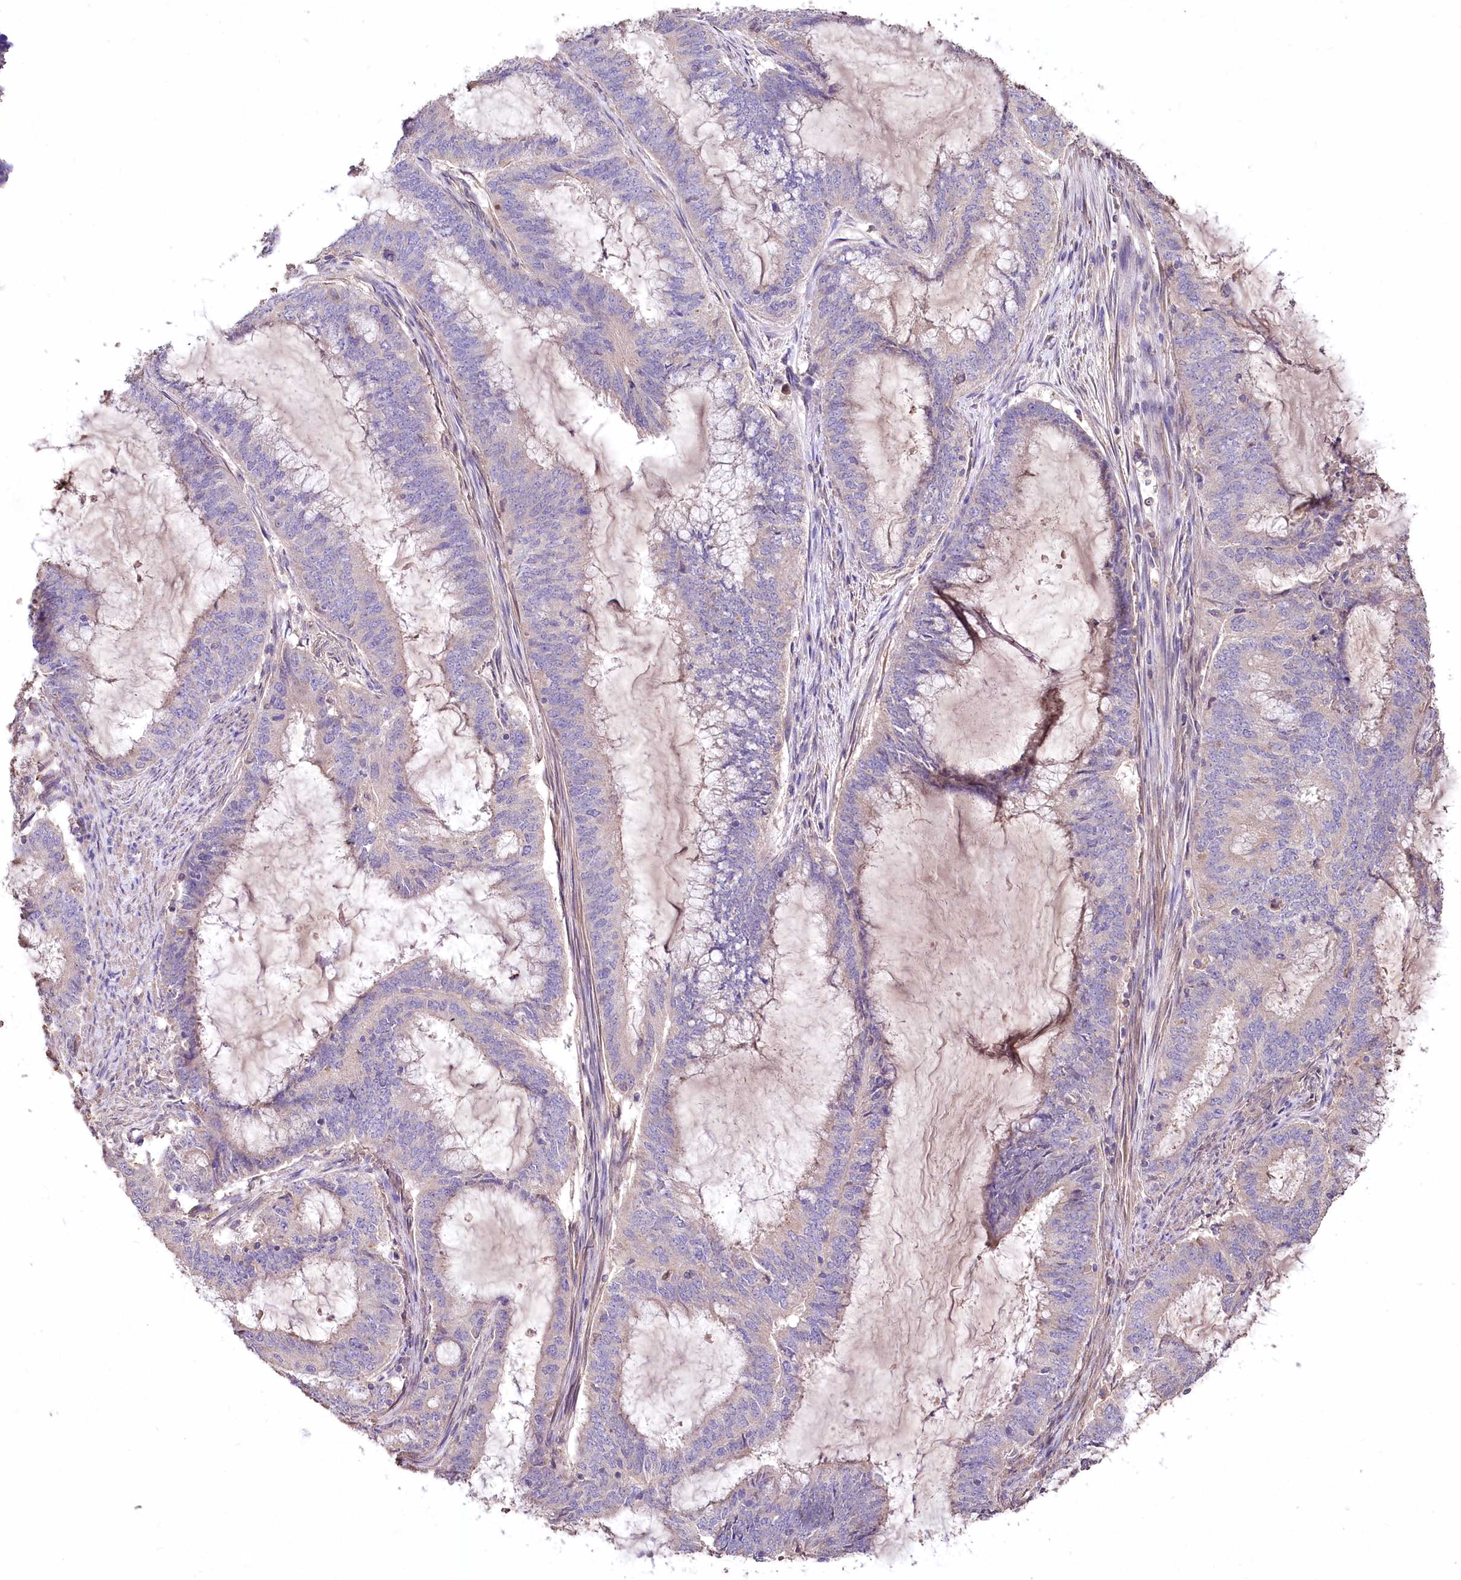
{"staining": {"intensity": "negative", "quantity": "none", "location": "none"}, "tissue": "endometrial cancer", "cell_type": "Tumor cells", "image_type": "cancer", "snomed": [{"axis": "morphology", "description": "Adenocarcinoma, NOS"}, {"axis": "topography", "description": "Endometrium"}], "caption": "DAB immunohistochemical staining of human adenocarcinoma (endometrial) shows no significant staining in tumor cells.", "gene": "PCYOX1L", "patient": {"sex": "female", "age": 51}}